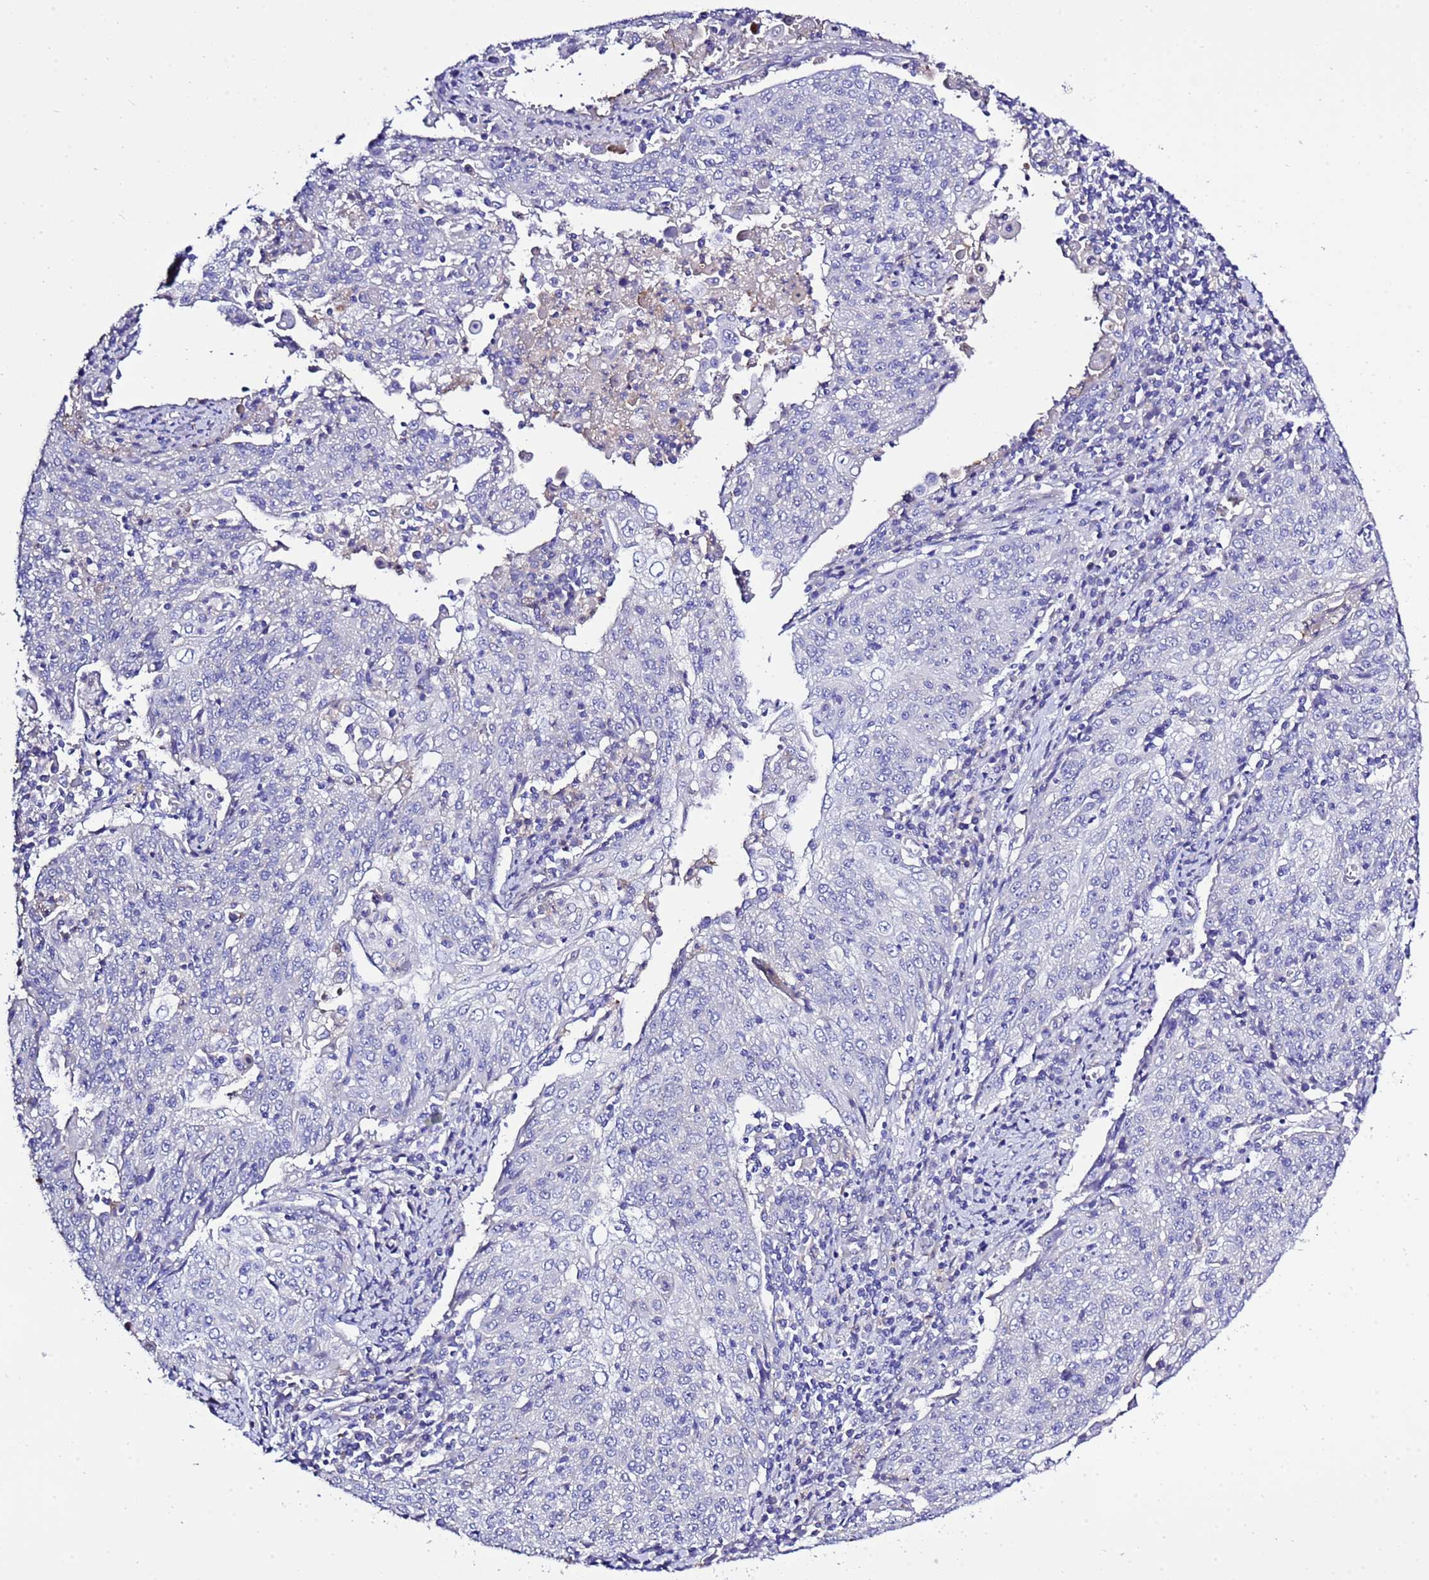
{"staining": {"intensity": "negative", "quantity": "none", "location": "none"}, "tissue": "cervical cancer", "cell_type": "Tumor cells", "image_type": "cancer", "snomed": [{"axis": "morphology", "description": "Squamous cell carcinoma, NOS"}, {"axis": "topography", "description": "Cervix"}], "caption": "A histopathology image of human squamous cell carcinoma (cervical) is negative for staining in tumor cells.", "gene": "KICS2", "patient": {"sex": "female", "age": 48}}